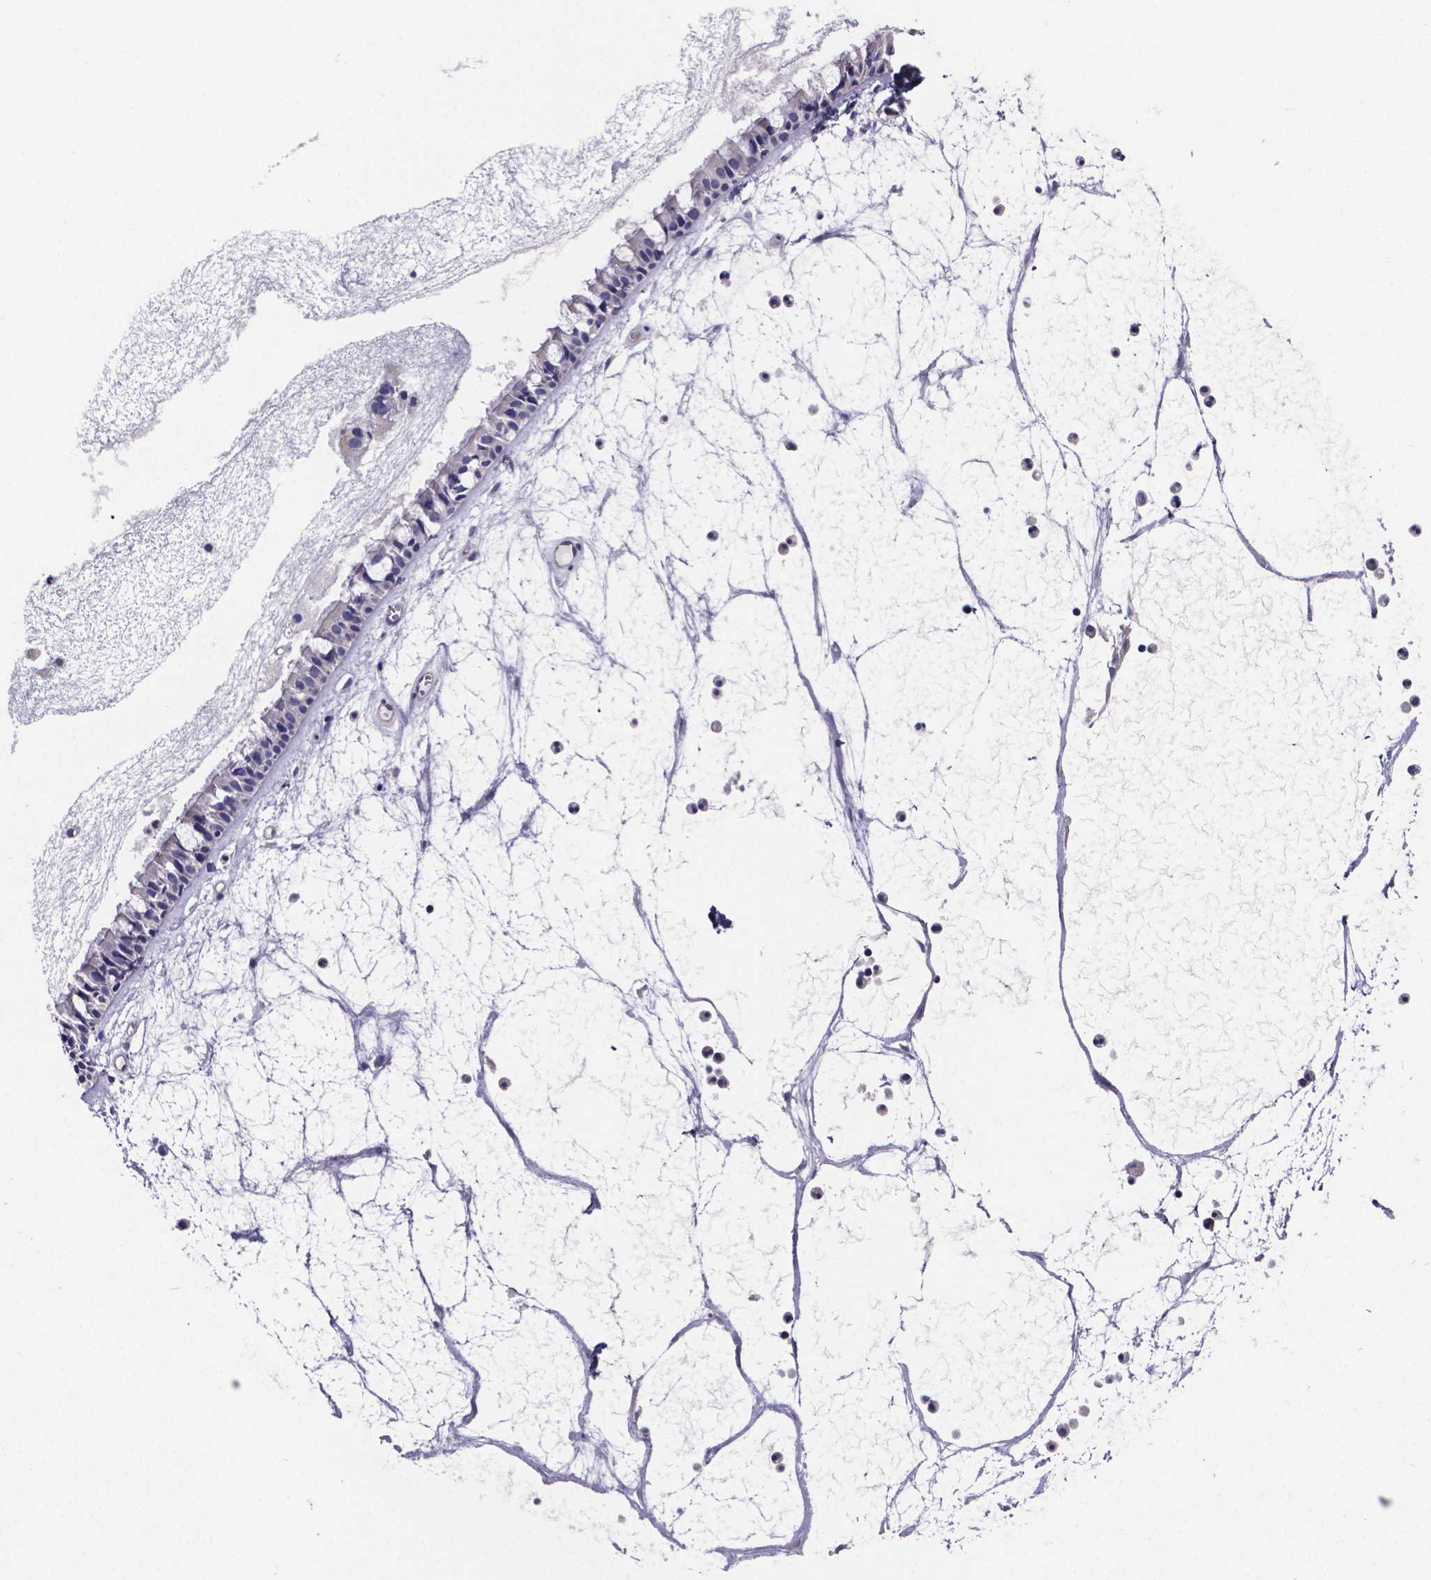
{"staining": {"intensity": "negative", "quantity": "none", "location": "none"}, "tissue": "nasopharynx", "cell_type": "Respiratory epithelial cells", "image_type": "normal", "snomed": [{"axis": "morphology", "description": "Normal tissue, NOS"}, {"axis": "topography", "description": "Nasopharynx"}], "caption": "Immunohistochemistry histopathology image of normal nasopharynx stained for a protein (brown), which exhibits no expression in respiratory epithelial cells.", "gene": "SFRP4", "patient": {"sex": "male", "age": 31}}